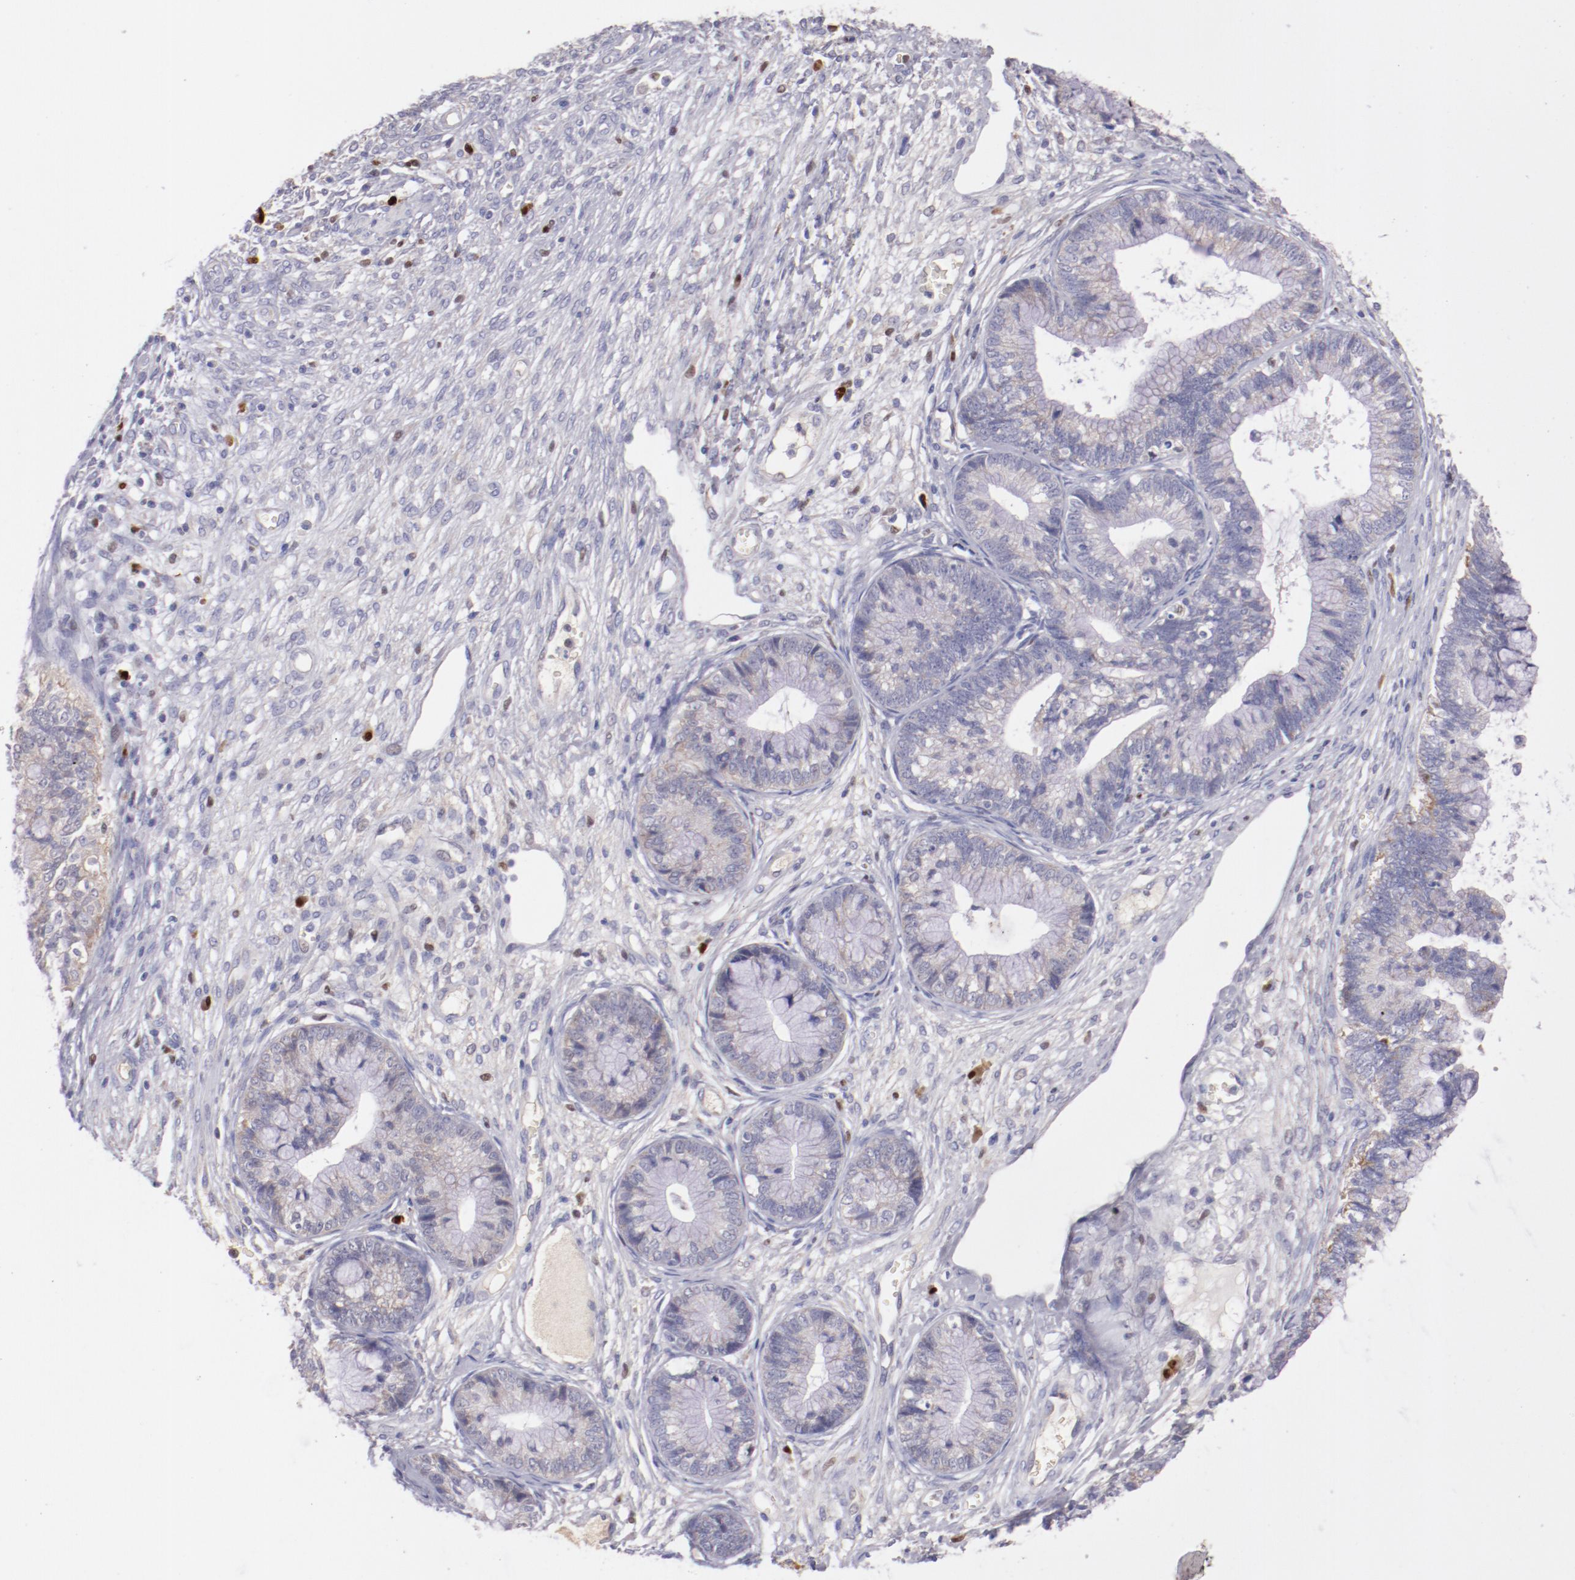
{"staining": {"intensity": "negative", "quantity": "none", "location": "none"}, "tissue": "cervical cancer", "cell_type": "Tumor cells", "image_type": "cancer", "snomed": [{"axis": "morphology", "description": "Adenocarcinoma, NOS"}, {"axis": "topography", "description": "Cervix"}], "caption": "A histopathology image of cervical adenocarcinoma stained for a protein demonstrates no brown staining in tumor cells. Nuclei are stained in blue.", "gene": "IRF8", "patient": {"sex": "female", "age": 44}}